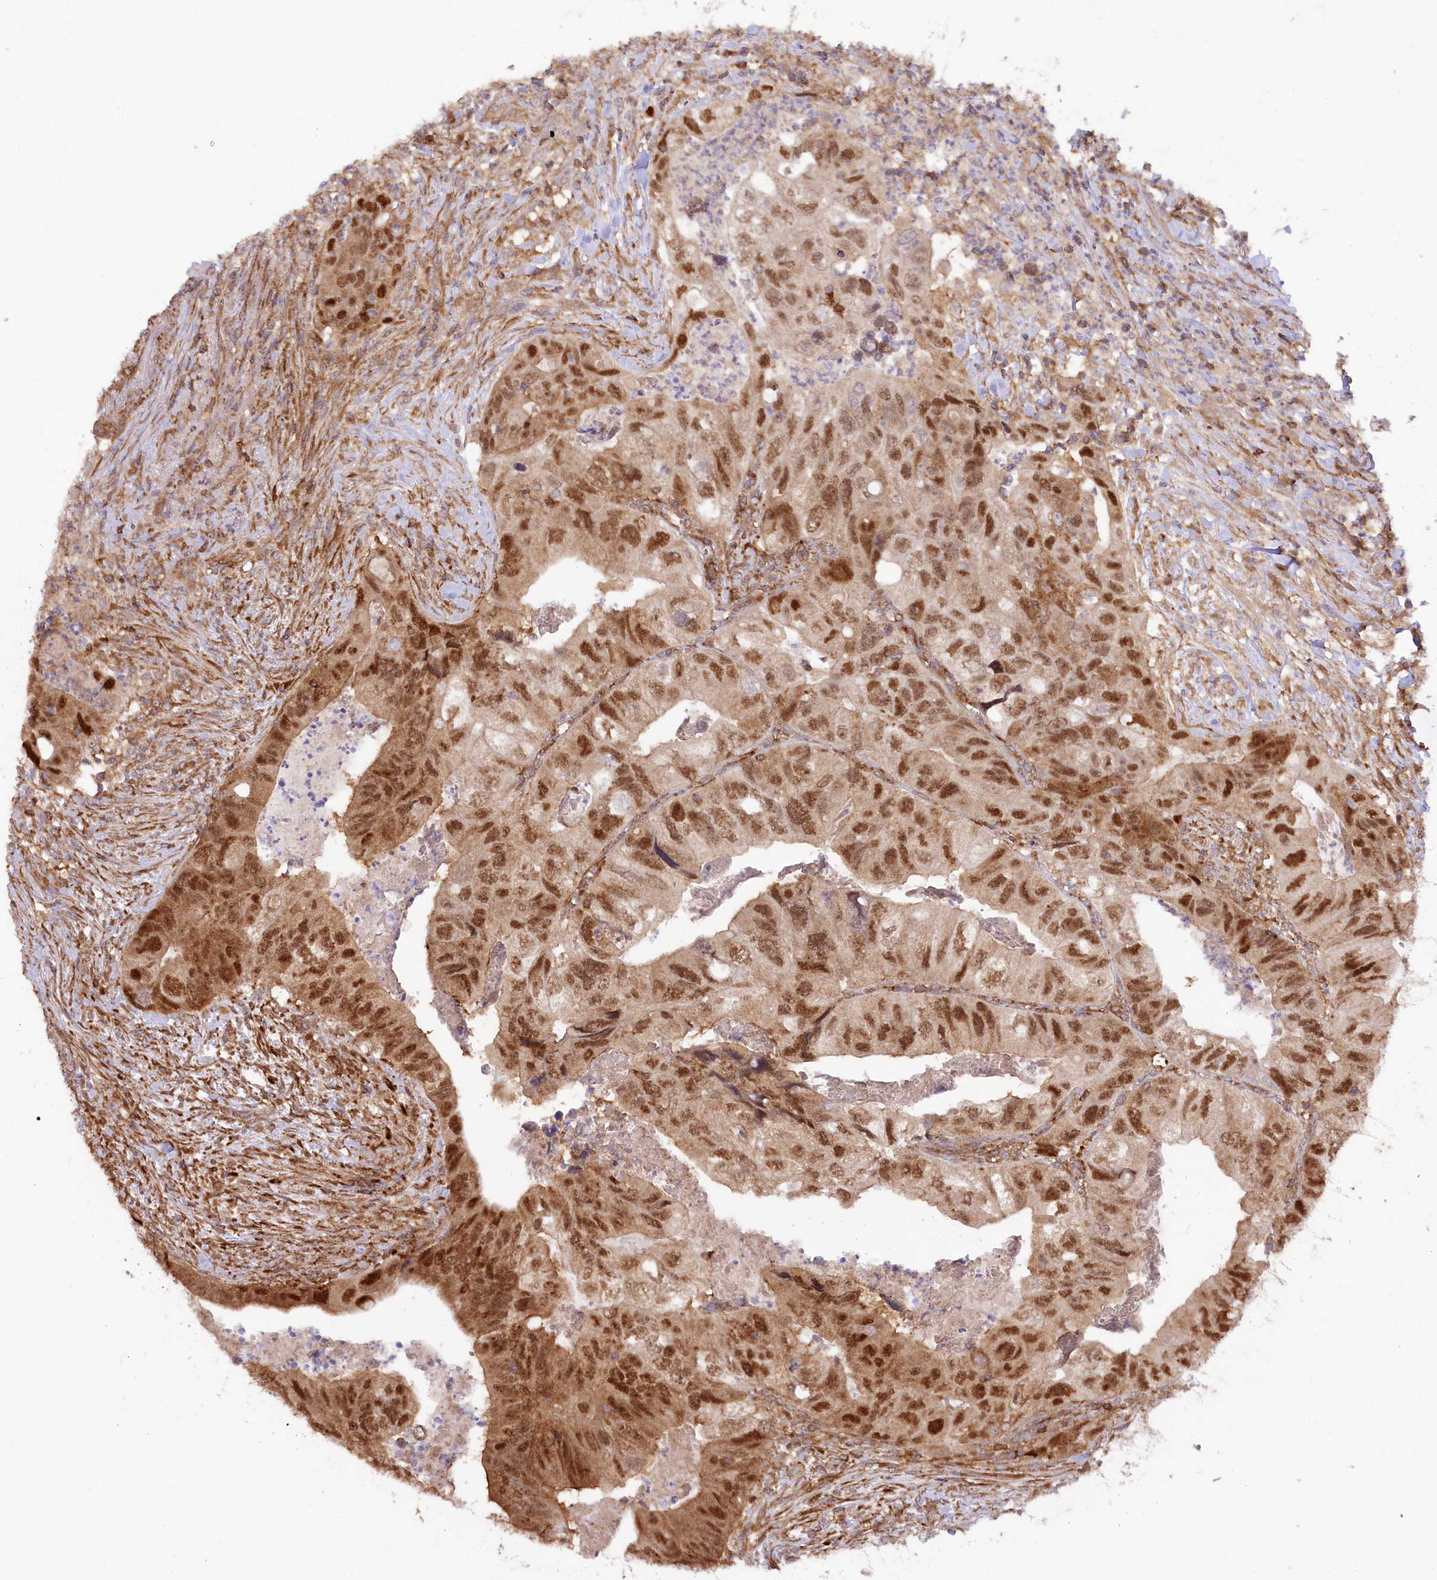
{"staining": {"intensity": "strong", "quantity": ">75%", "location": "nuclear"}, "tissue": "colorectal cancer", "cell_type": "Tumor cells", "image_type": "cancer", "snomed": [{"axis": "morphology", "description": "Adenocarcinoma, NOS"}, {"axis": "topography", "description": "Rectum"}], "caption": "Human colorectal cancer stained with a brown dye exhibits strong nuclear positive staining in approximately >75% of tumor cells.", "gene": "CCDC91", "patient": {"sex": "male", "age": 63}}